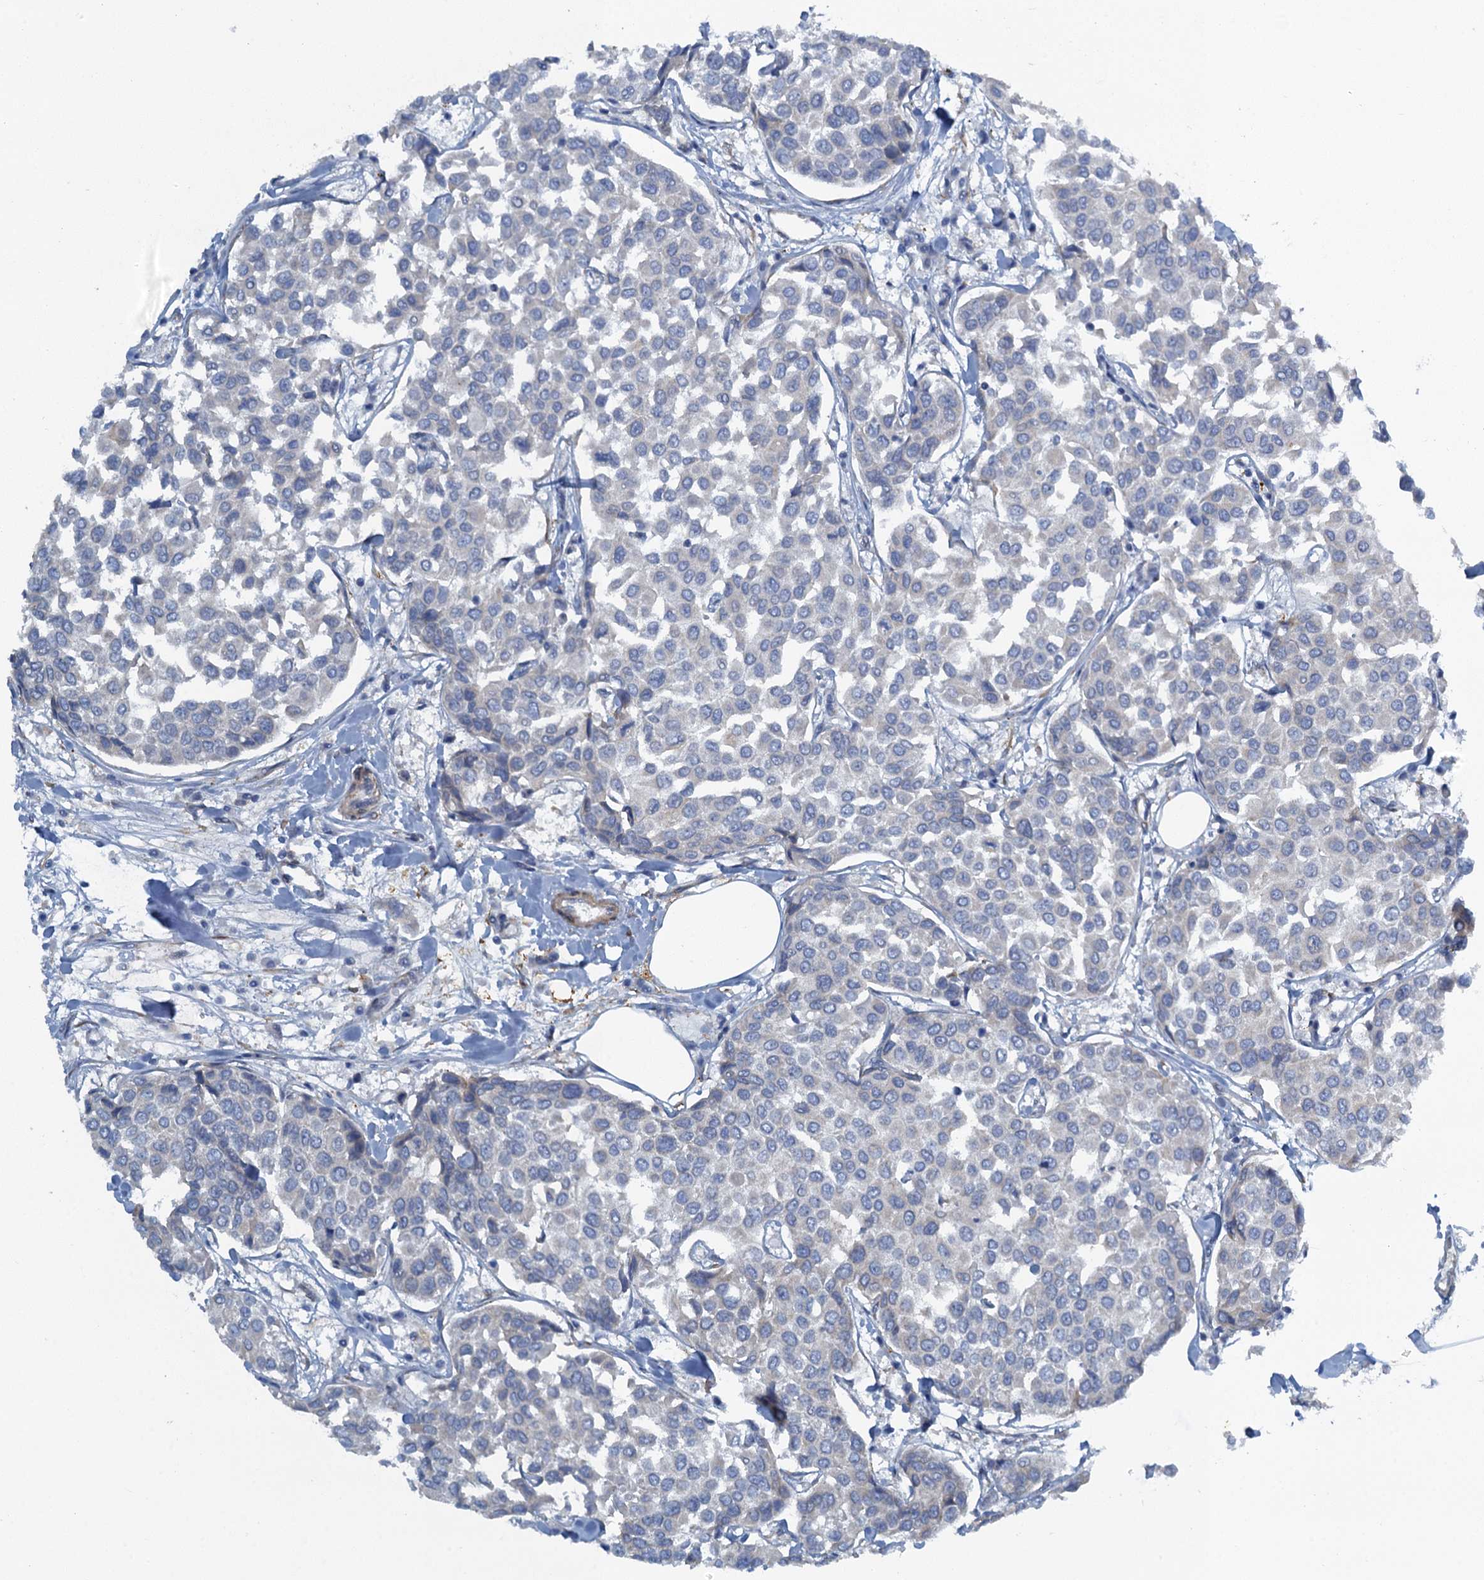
{"staining": {"intensity": "negative", "quantity": "none", "location": "none"}, "tissue": "breast cancer", "cell_type": "Tumor cells", "image_type": "cancer", "snomed": [{"axis": "morphology", "description": "Duct carcinoma"}, {"axis": "topography", "description": "Breast"}], "caption": "Immunohistochemistry micrograph of neoplastic tissue: human breast cancer stained with DAB (3,3'-diaminobenzidine) demonstrates no significant protein expression in tumor cells. Nuclei are stained in blue.", "gene": "POGLUT3", "patient": {"sex": "female", "age": 55}}